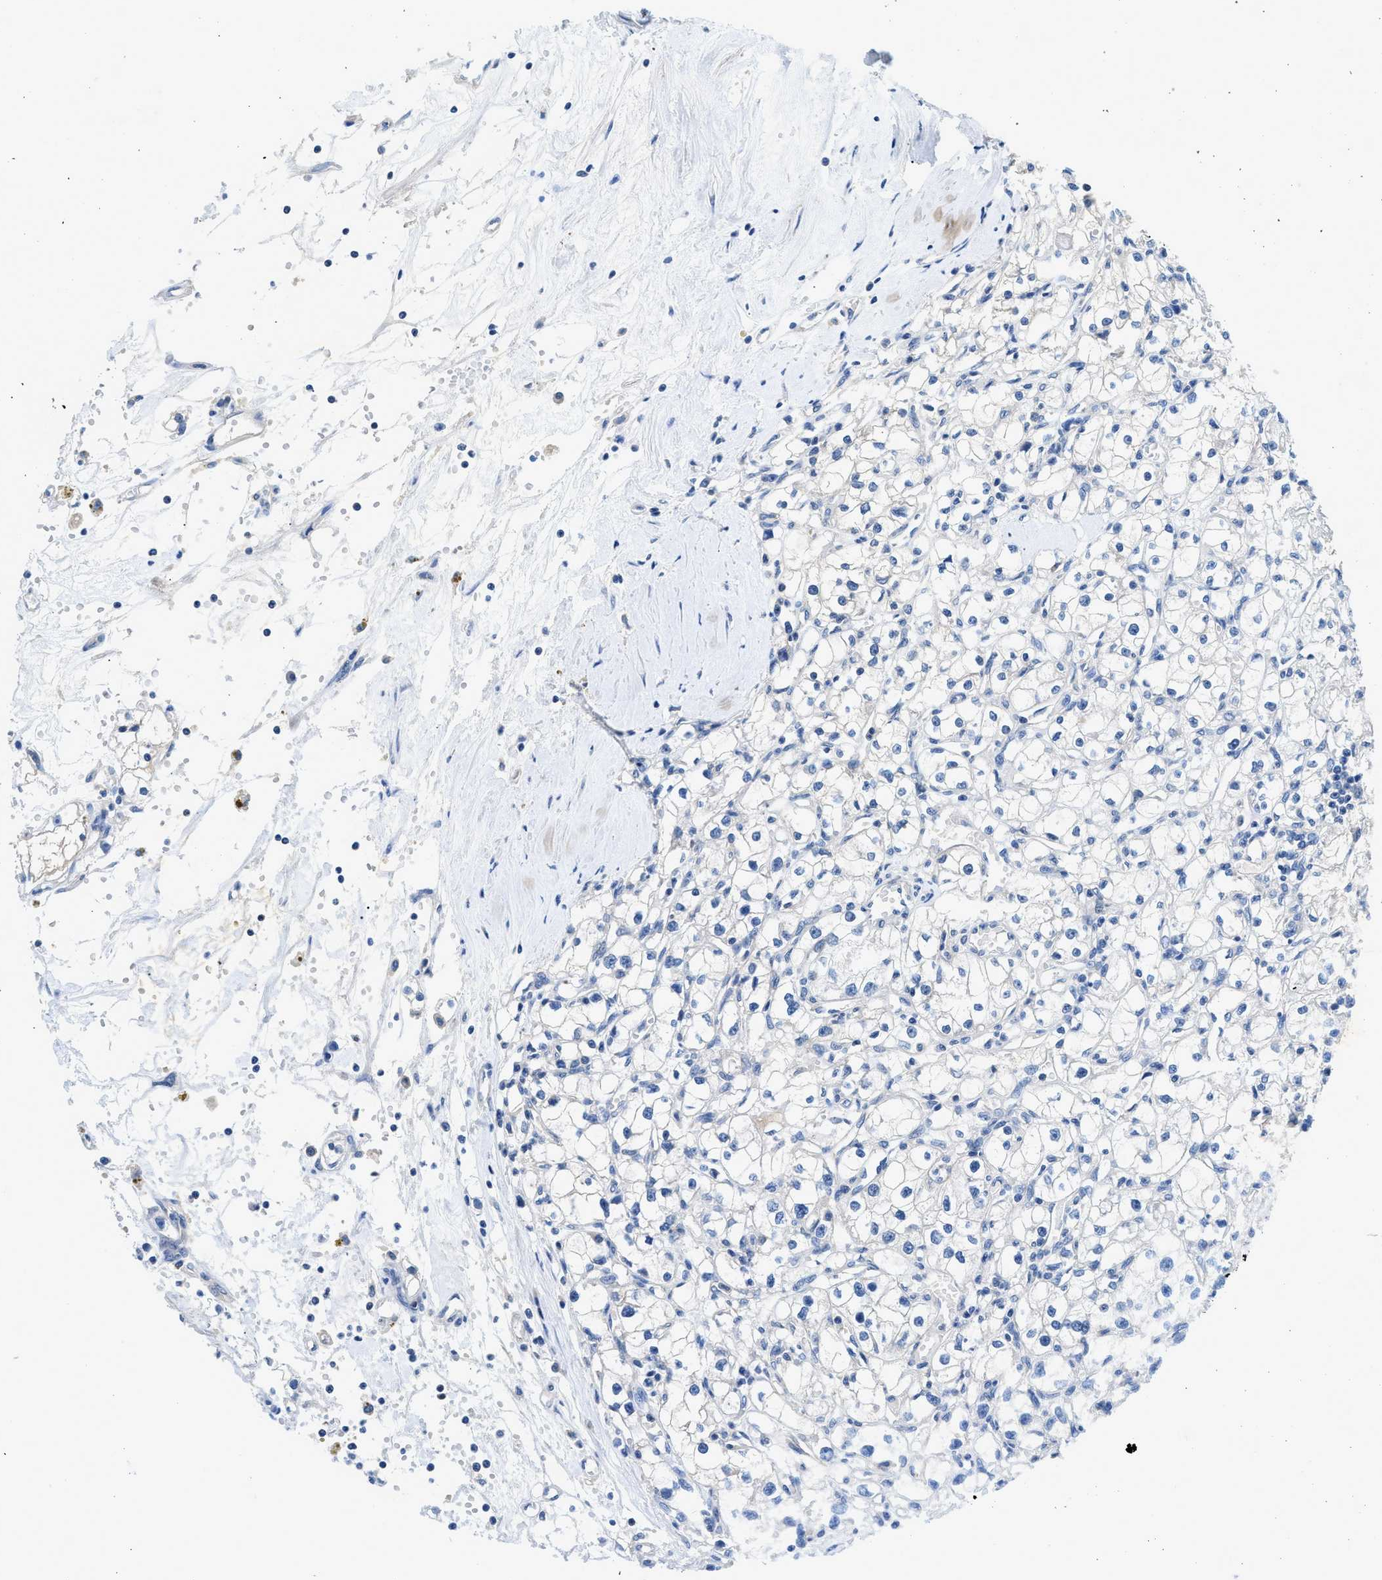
{"staining": {"intensity": "negative", "quantity": "none", "location": "none"}, "tissue": "renal cancer", "cell_type": "Tumor cells", "image_type": "cancer", "snomed": [{"axis": "morphology", "description": "Adenocarcinoma, NOS"}, {"axis": "topography", "description": "Kidney"}], "caption": "This is an immunohistochemistry (IHC) image of renal cancer (adenocarcinoma). There is no staining in tumor cells.", "gene": "SLC10A6", "patient": {"sex": "male", "age": 56}}